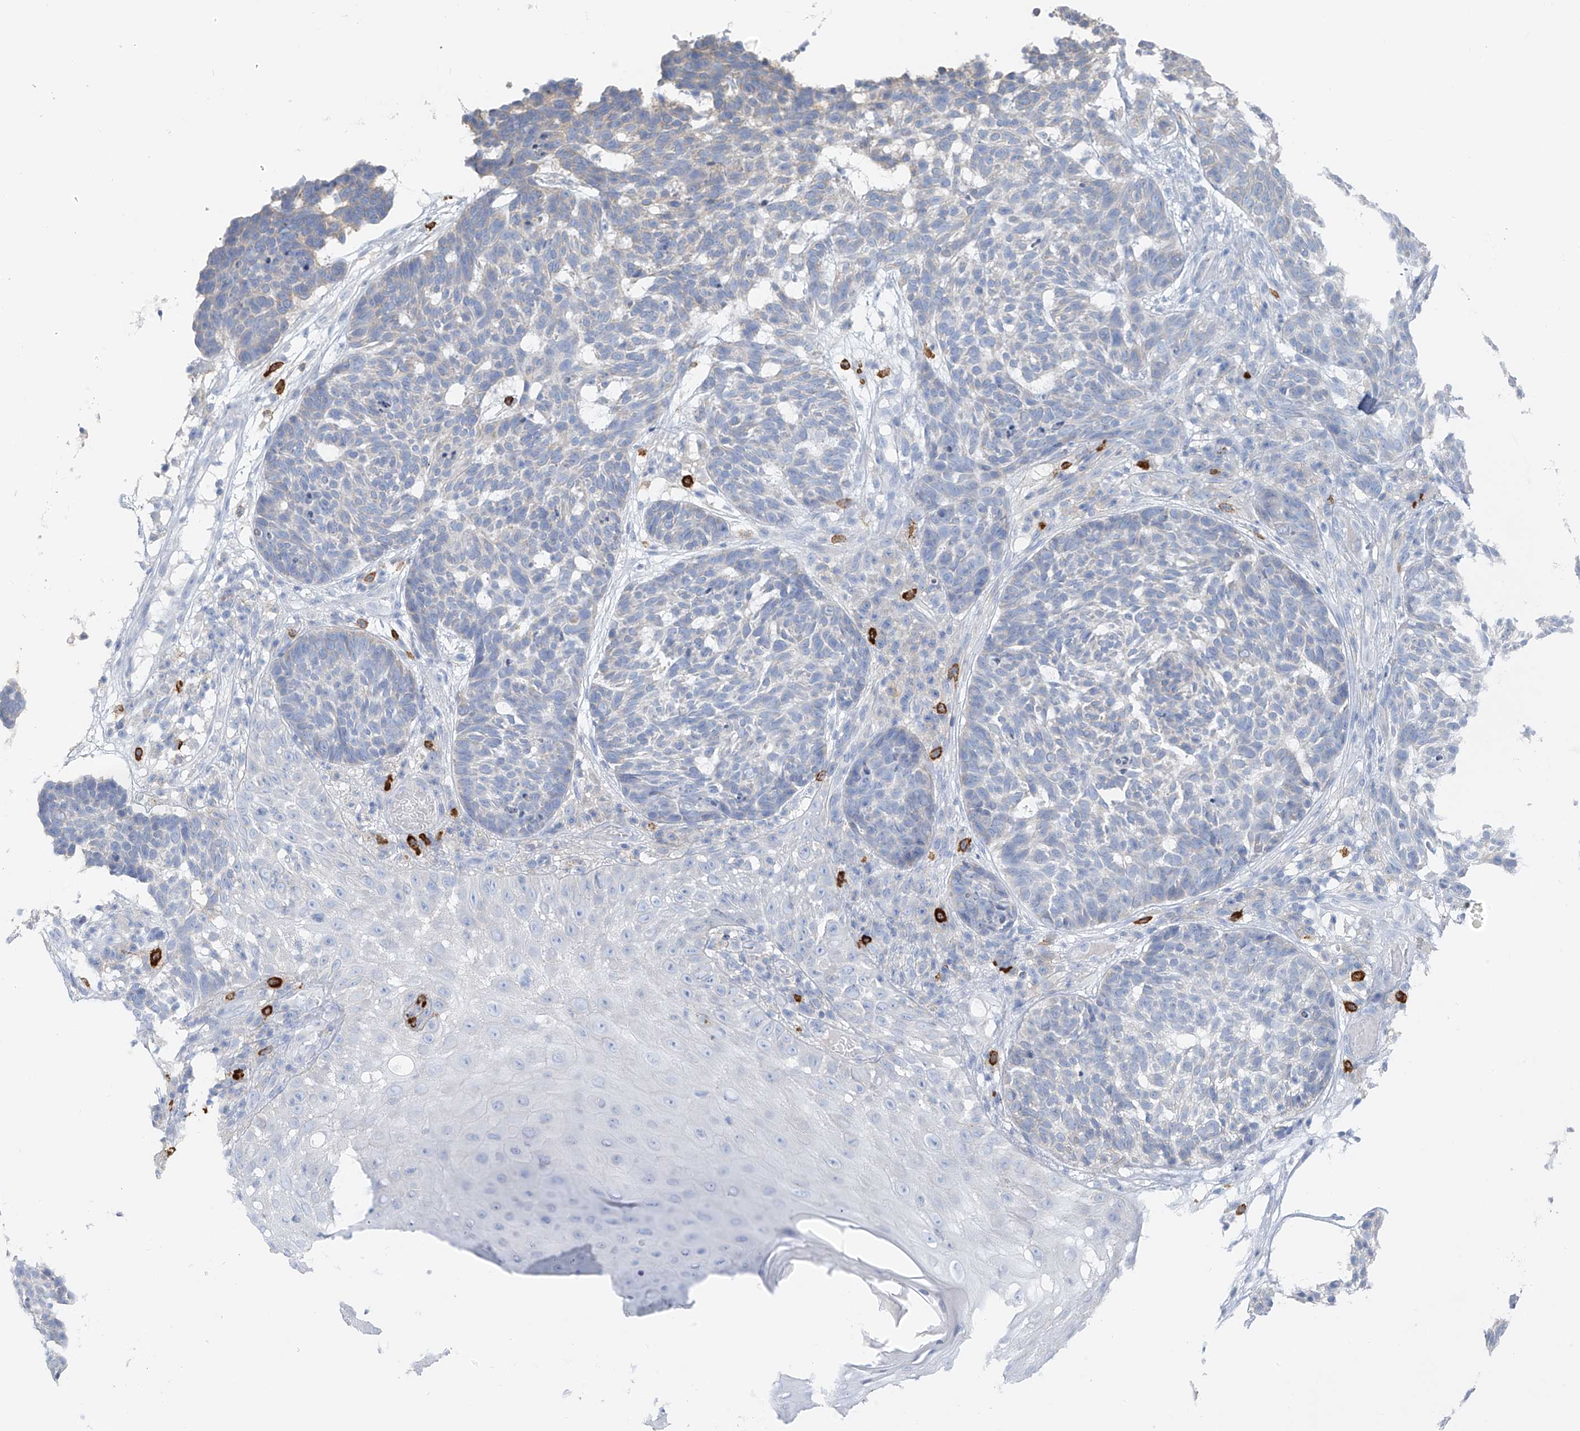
{"staining": {"intensity": "negative", "quantity": "none", "location": "none"}, "tissue": "skin cancer", "cell_type": "Tumor cells", "image_type": "cancer", "snomed": [{"axis": "morphology", "description": "Basal cell carcinoma"}, {"axis": "topography", "description": "Skin"}], "caption": "This is a image of immunohistochemistry staining of skin cancer (basal cell carcinoma), which shows no staining in tumor cells.", "gene": "POMGNT2", "patient": {"sex": "male", "age": 85}}